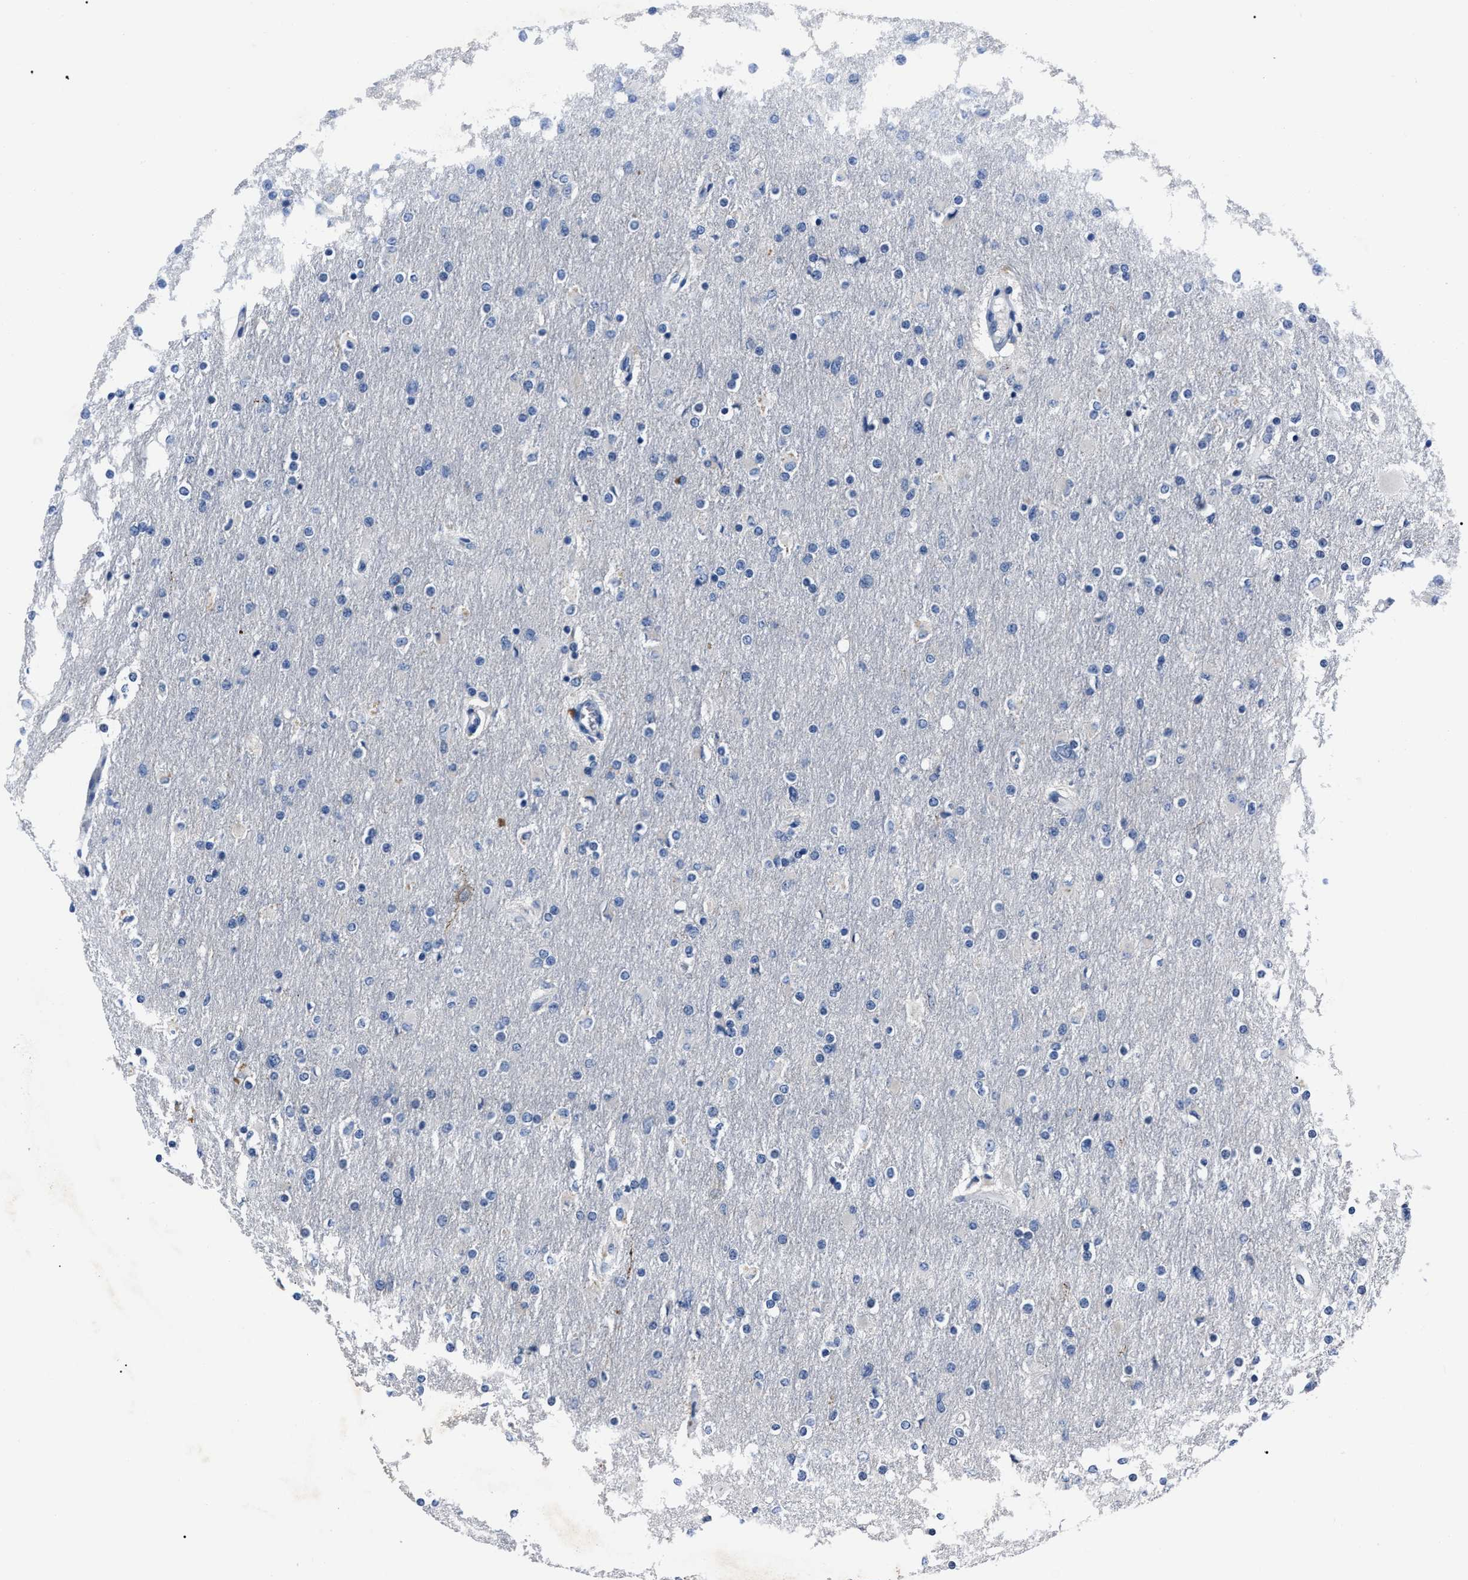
{"staining": {"intensity": "negative", "quantity": "none", "location": "none"}, "tissue": "glioma", "cell_type": "Tumor cells", "image_type": "cancer", "snomed": [{"axis": "morphology", "description": "Glioma, malignant, High grade"}, {"axis": "topography", "description": "Cerebral cortex"}], "caption": "High-grade glioma (malignant) was stained to show a protein in brown. There is no significant expression in tumor cells.", "gene": "LRWD1", "patient": {"sex": "female", "age": 36}}